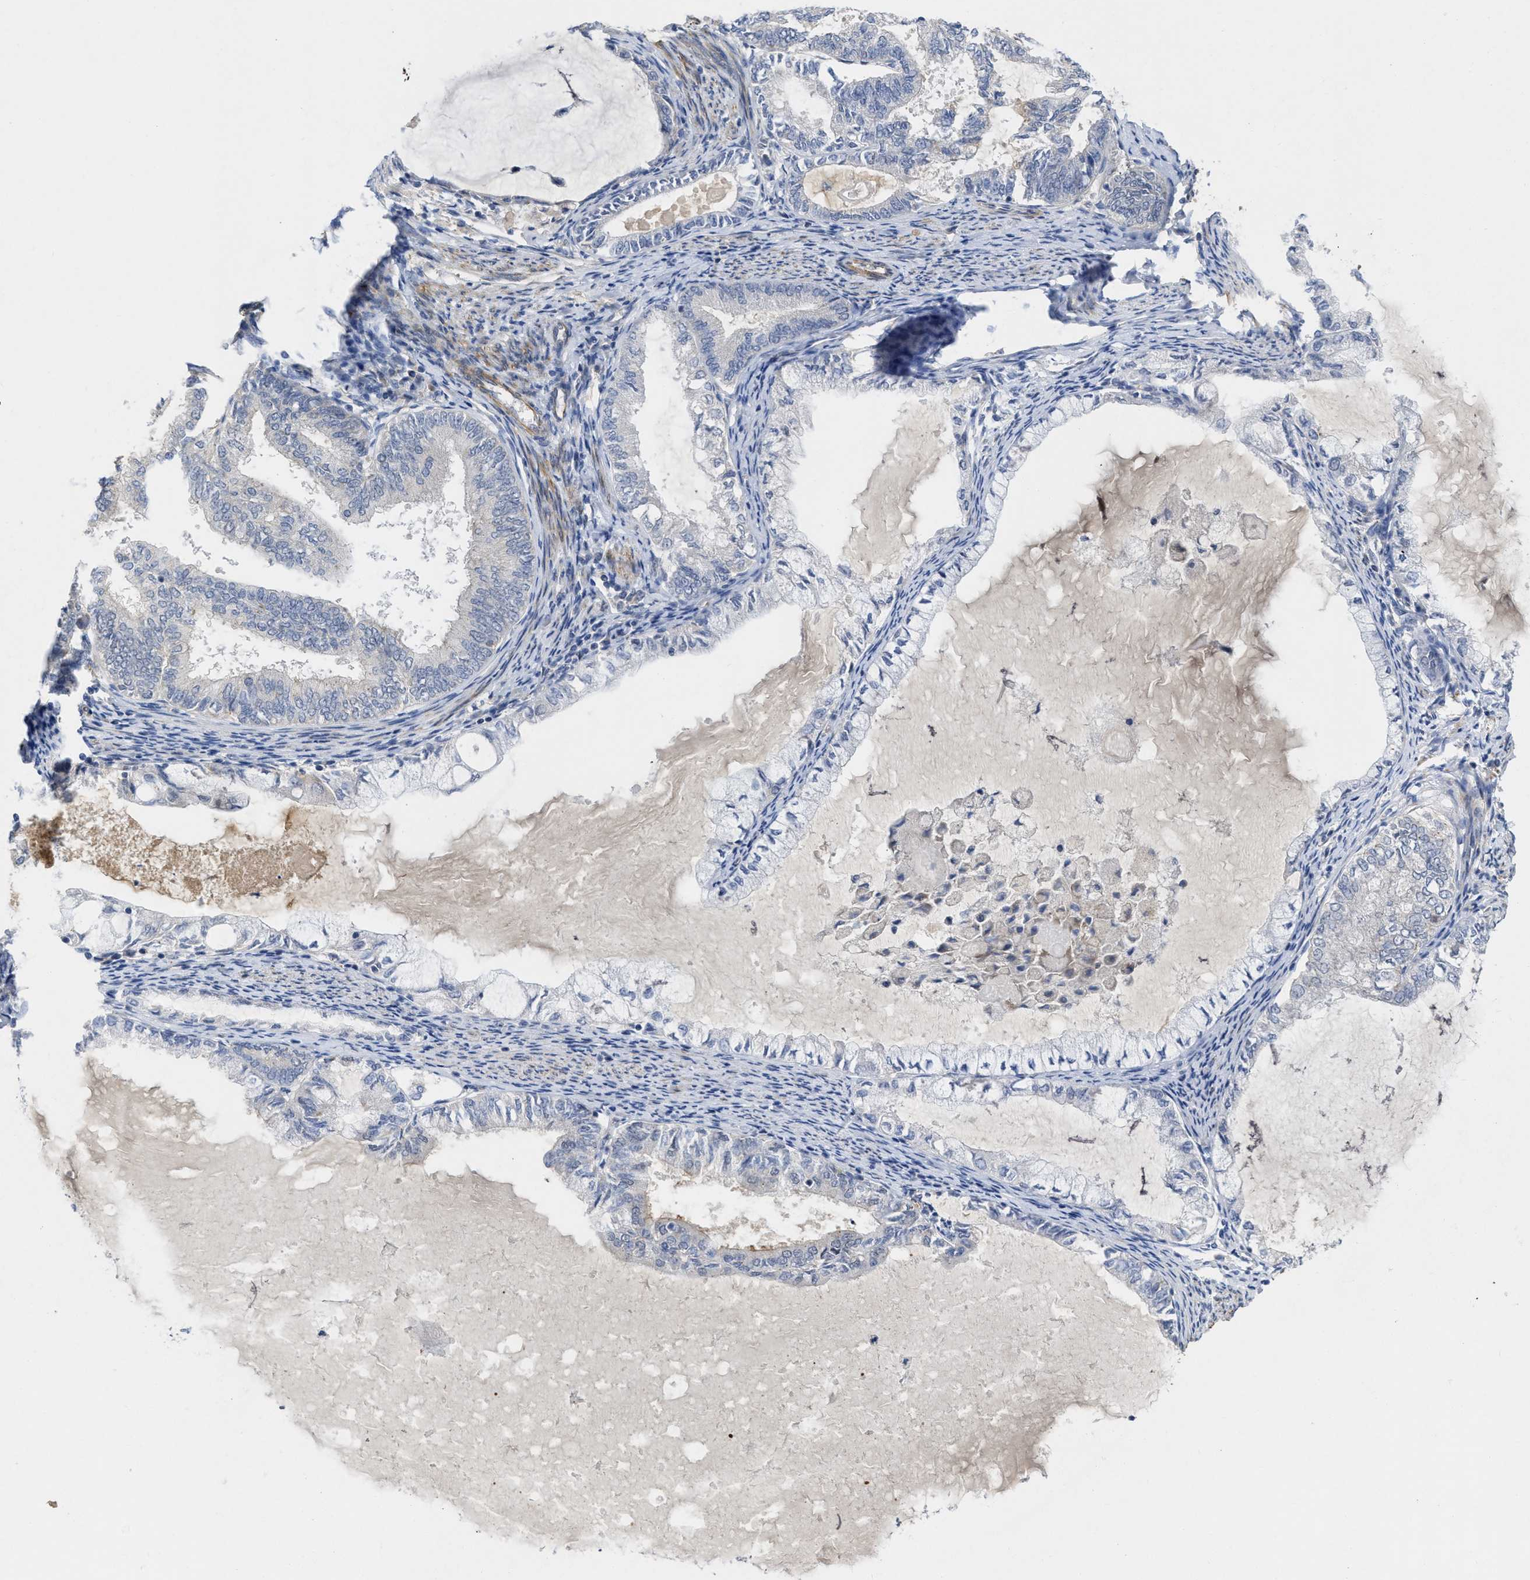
{"staining": {"intensity": "moderate", "quantity": "<25%", "location": "cytoplasmic/membranous"}, "tissue": "endometrial cancer", "cell_type": "Tumor cells", "image_type": "cancer", "snomed": [{"axis": "morphology", "description": "Adenocarcinoma, NOS"}, {"axis": "topography", "description": "Endometrium"}], "caption": "A brown stain shows moderate cytoplasmic/membranous positivity of a protein in endometrial cancer (adenocarcinoma) tumor cells.", "gene": "ARHGEF26", "patient": {"sex": "female", "age": 86}}